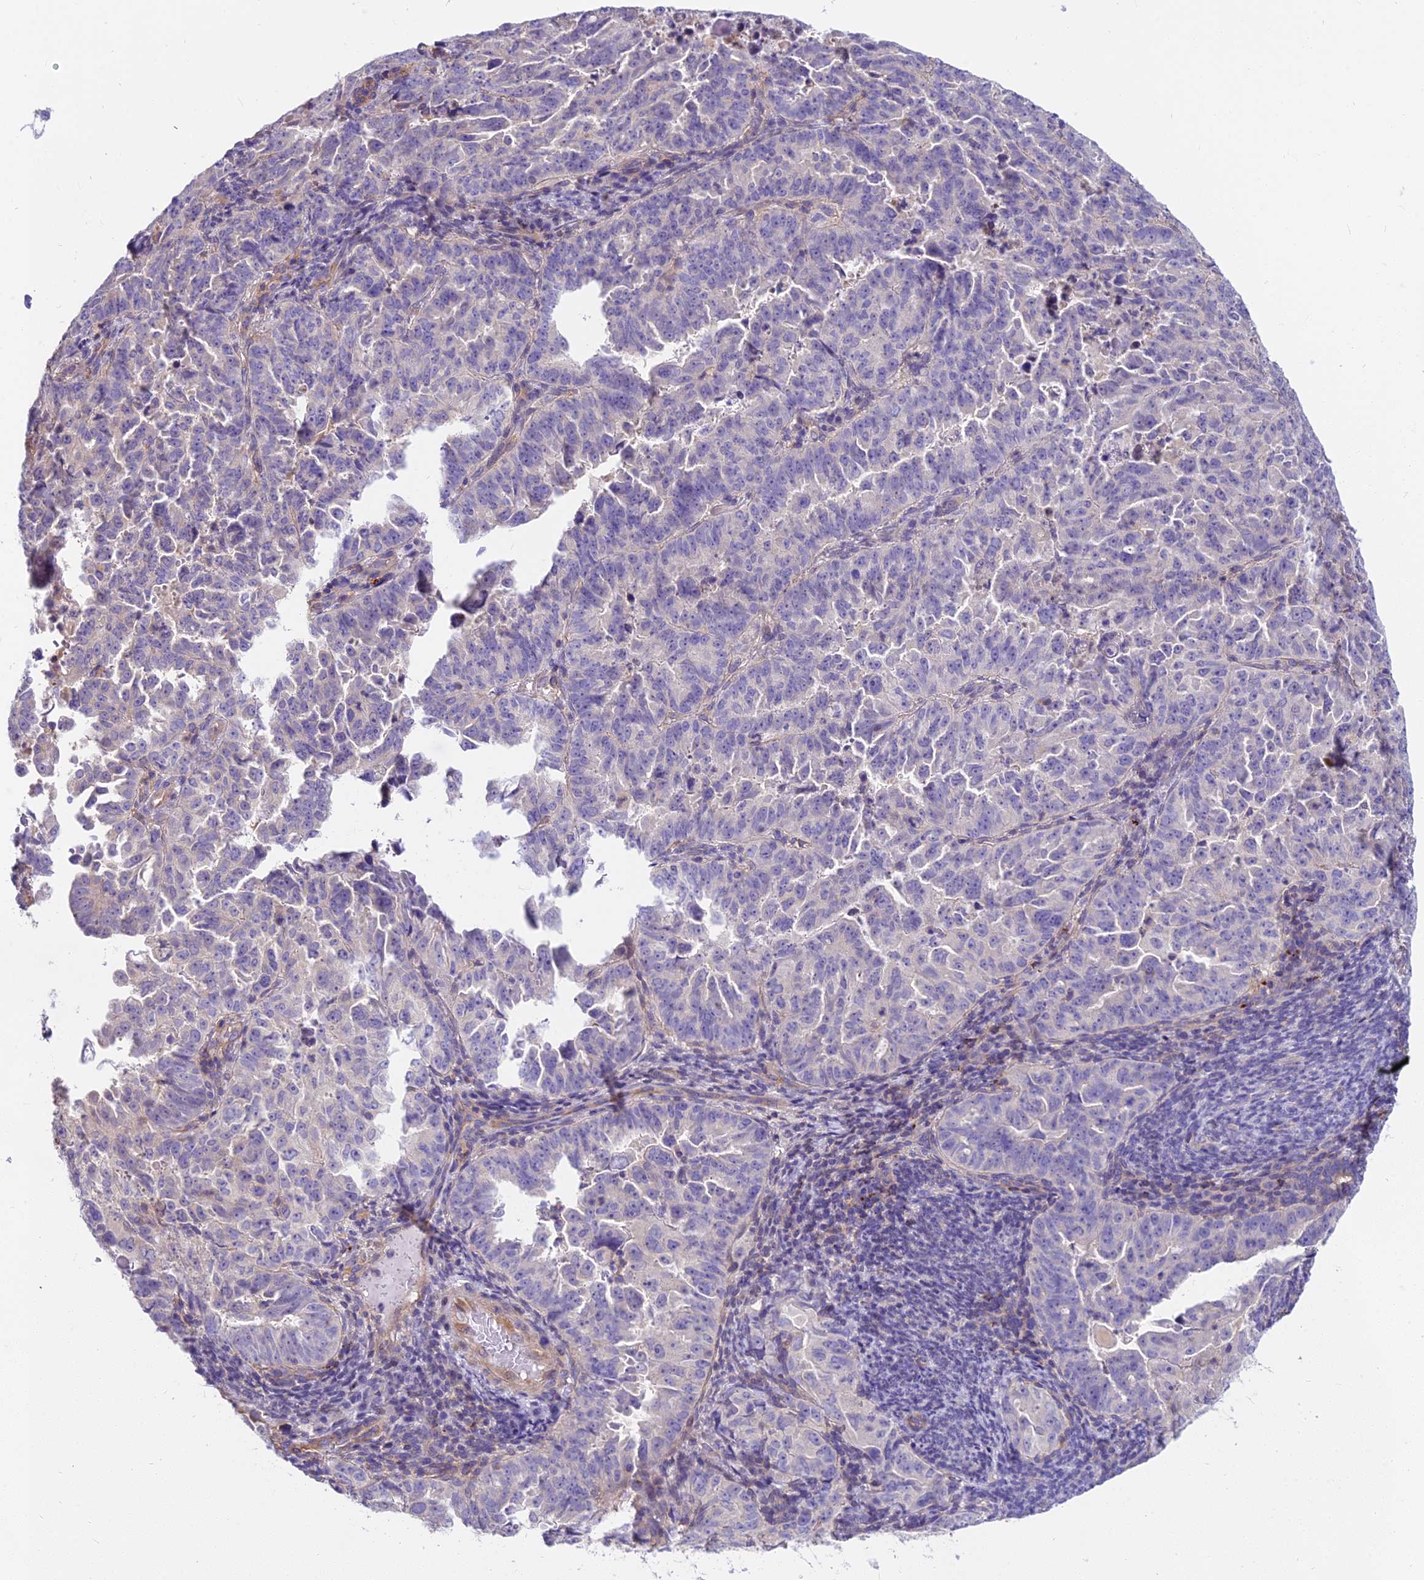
{"staining": {"intensity": "negative", "quantity": "none", "location": "none"}, "tissue": "endometrial cancer", "cell_type": "Tumor cells", "image_type": "cancer", "snomed": [{"axis": "morphology", "description": "Adenocarcinoma, NOS"}, {"axis": "topography", "description": "Endometrium"}], "caption": "DAB (3,3'-diaminobenzidine) immunohistochemical staining of human adenocarcinoma (endometrial) shows no significant expression in tumor cells. The staining was performed using DAB to visualize the protein expression in brown, while the nuclei were stained in blue with hematoxylin (Magnification: 20x).", "gene": "HLA-DOA", "patient": {"sex": "female", "age": 65}}